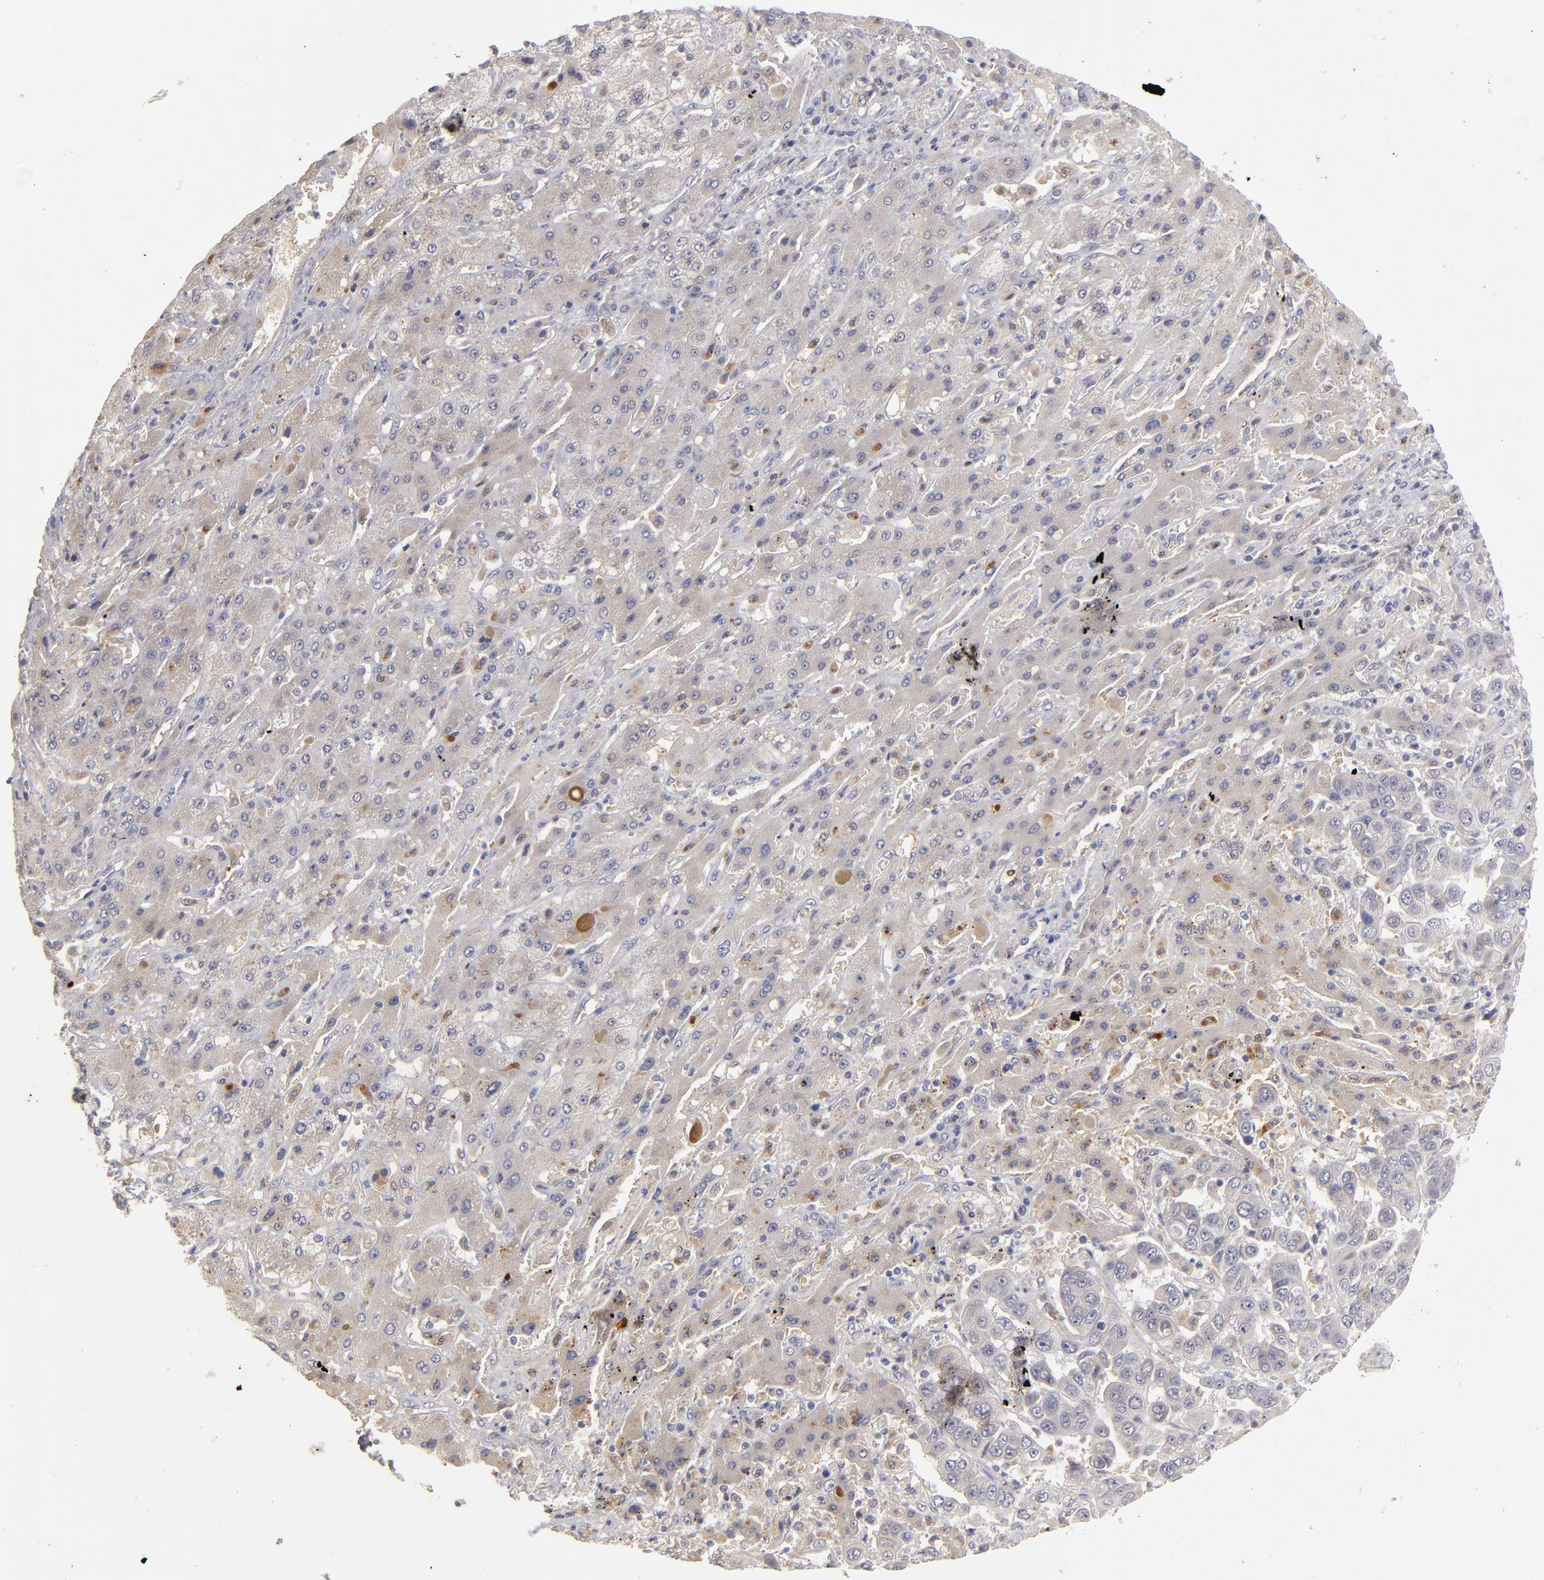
{"staining": {"intensity": "weak", "quantity": "<25%", "location": "cytoplasmic/membranous"}, "tissue": "liver cancer", "cell_type": "Tumor cells", "image_type": "cancer", "snomed": [{"axis": "morphology", "description": "Cholangiocarcinoma"}, {"axis": "topography", "description": "Liver"}], "caption": "Liver cholangiocarcinoma stained for a protein using immunohistochemistry reveals no expression tumor cells.", "gene": "EXD2", "patient": {"sex": "female", "age": 52}}